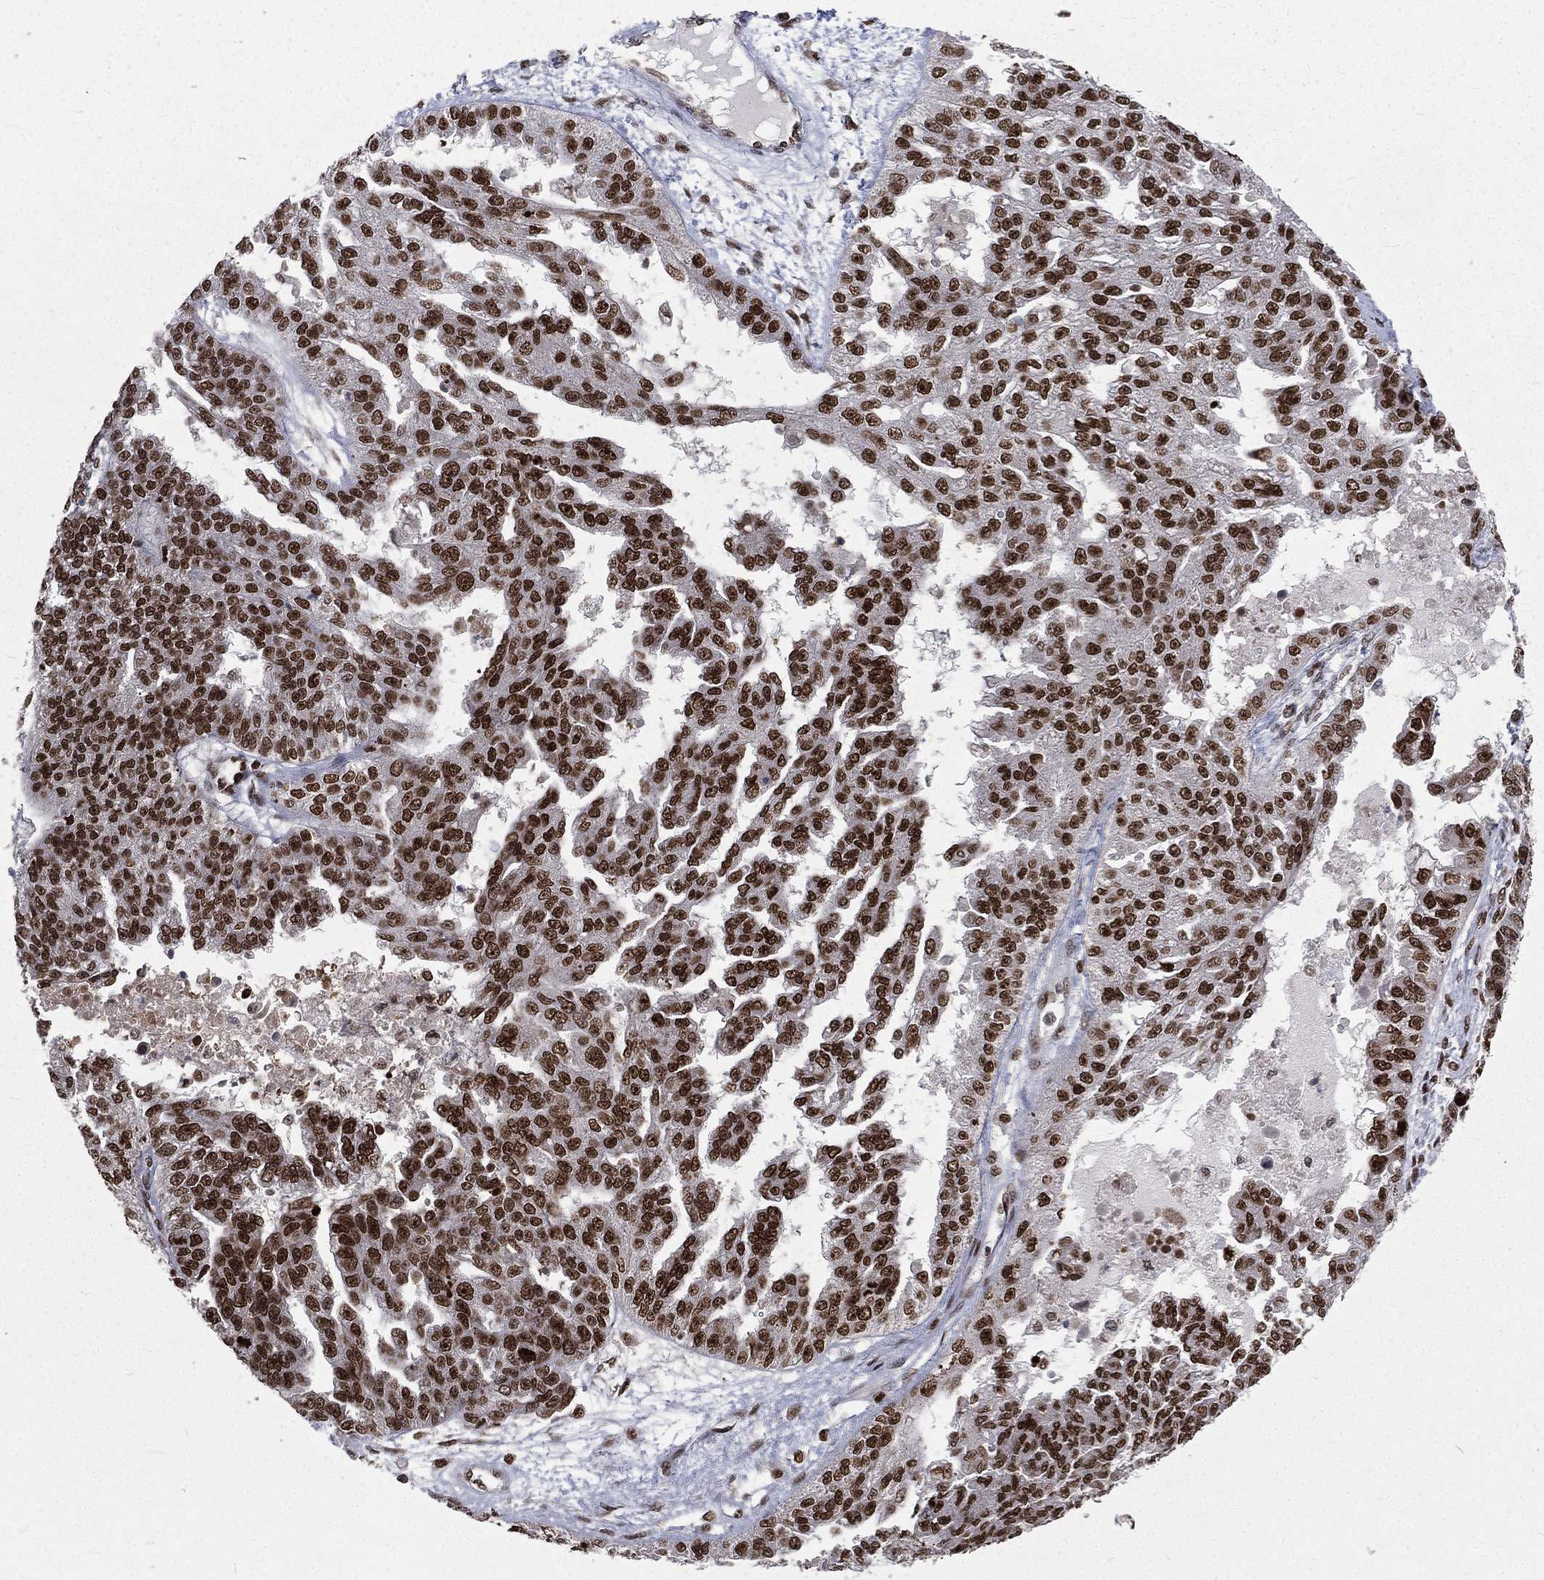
{"staining": {"intensity": "strong", "quantity": ">75%", "location": "nuclear"}, "tissue": "ovarian cancer", "cell_type": "Tumor cells", "image_type": "cancer", "snomed": [{"axis": "morphology", "description": "Cystadenocarcinoma, serous, NOS"}, {"axis": "topography", "description": "Ovary"}], "caption": "DAB (3,3'-diaminobenzidine) immunohistochemical staining of ovarian serous cystadenocarcinoma displays strong nuclear protein expression in about >75% of tumor cells. The staining is performed using DAB brown chromogen to label protein expression. The nuclei are counter-stained blue using hematoxylin.", "gene": "POLB", "patient": {"sex": "female", "age": 58}}